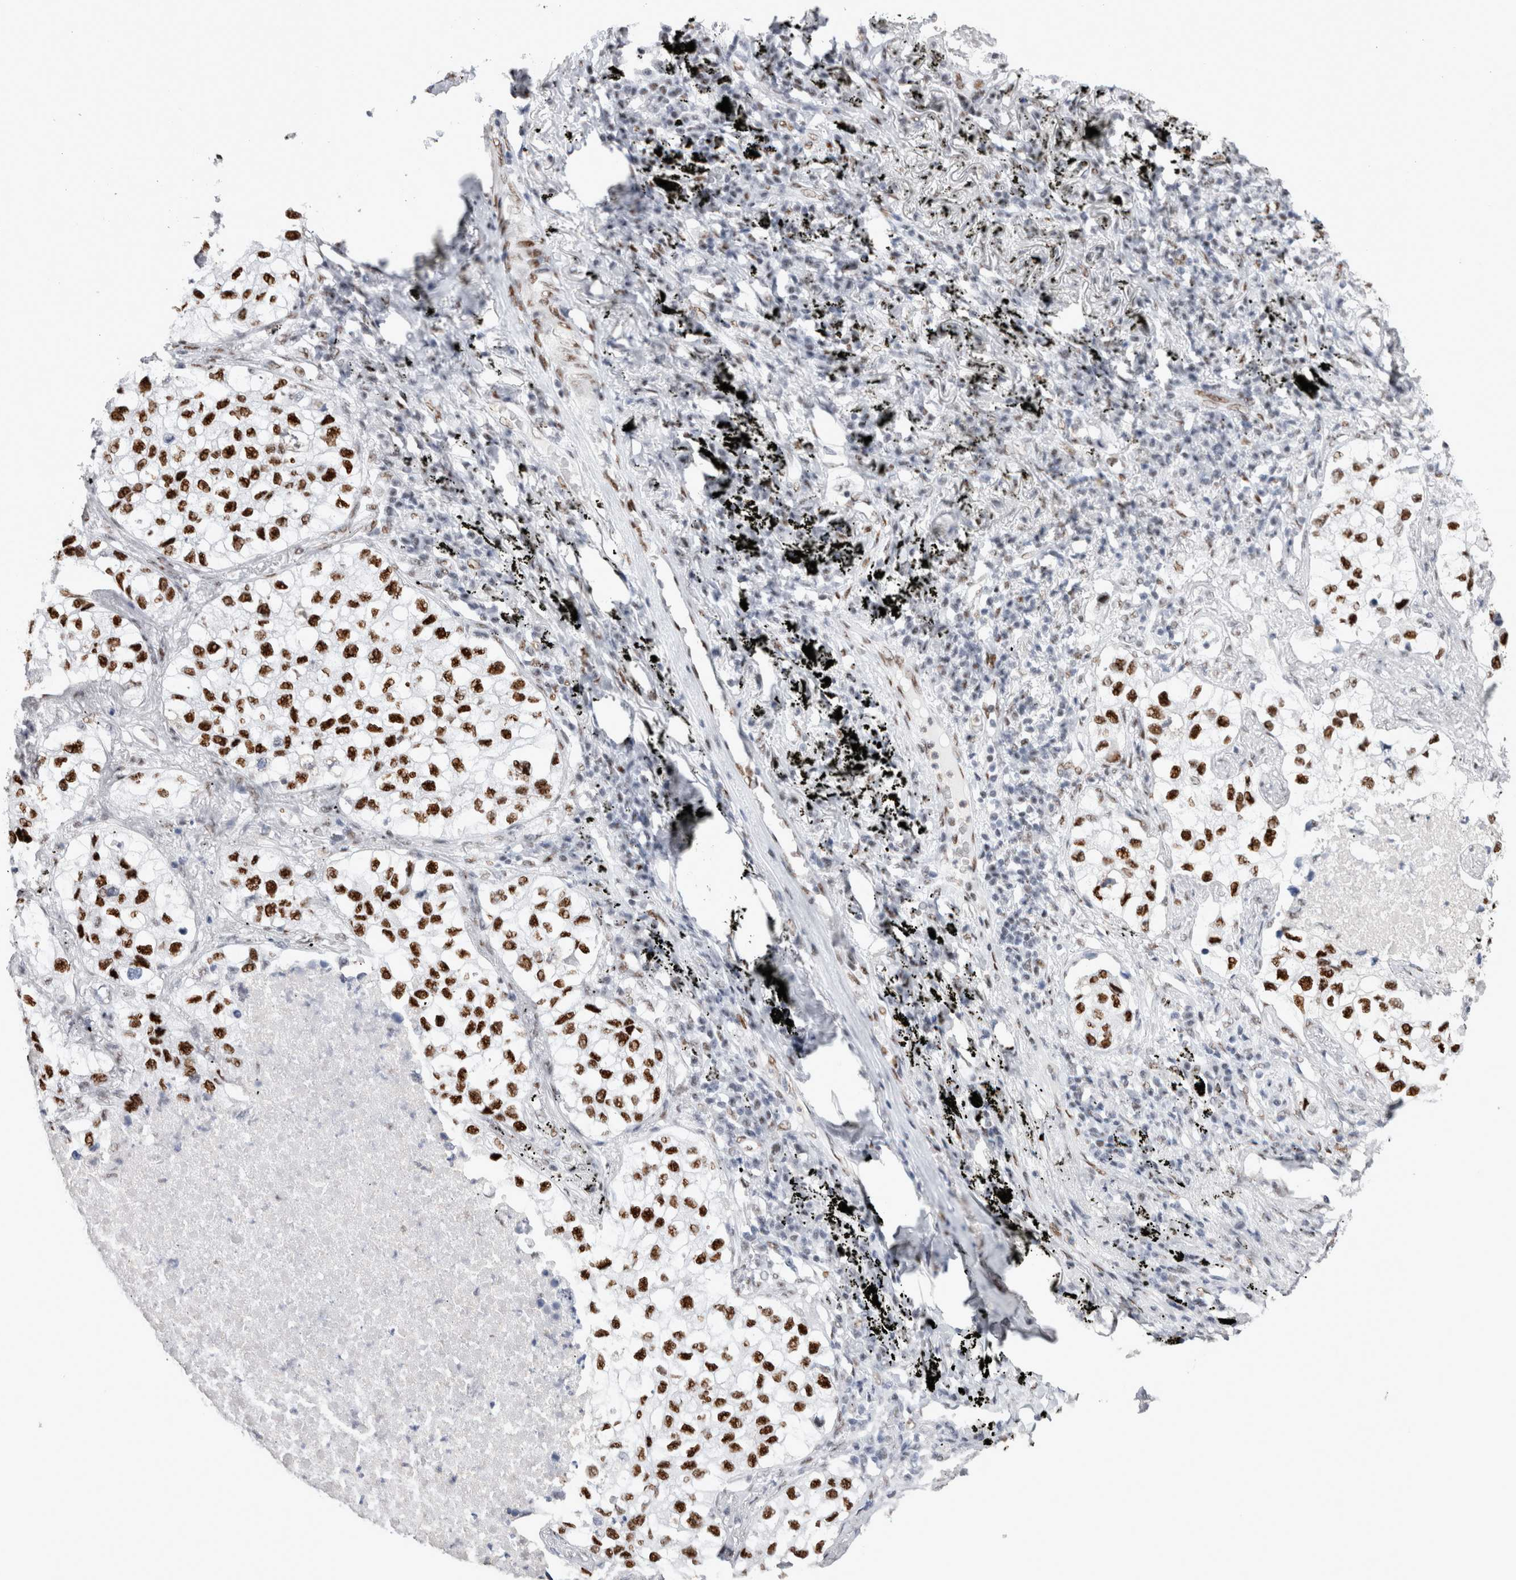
{"staining": {"intensity": "strong", "quantity": ">75%", "location": "nuclear"}, "tissue": "lung cancer", "cell_type": "Tumor cells", "image_type": "cancer", "snomed": [{"axis": "morphology", "description": "Adenocarcinoma, NOS"}, {"axis": "topography", "description": "Lung"}], "caption": "Immunohistochemical staining of human lung adenocarcinoma demonstrates high levels of strong nuclear protein expression in about >75% of tumor cells. (Brightfield microscopy of DAB IHC at high magnification).", "gene": "RBM6", "patient": {"sex": "male", "age": 63}}